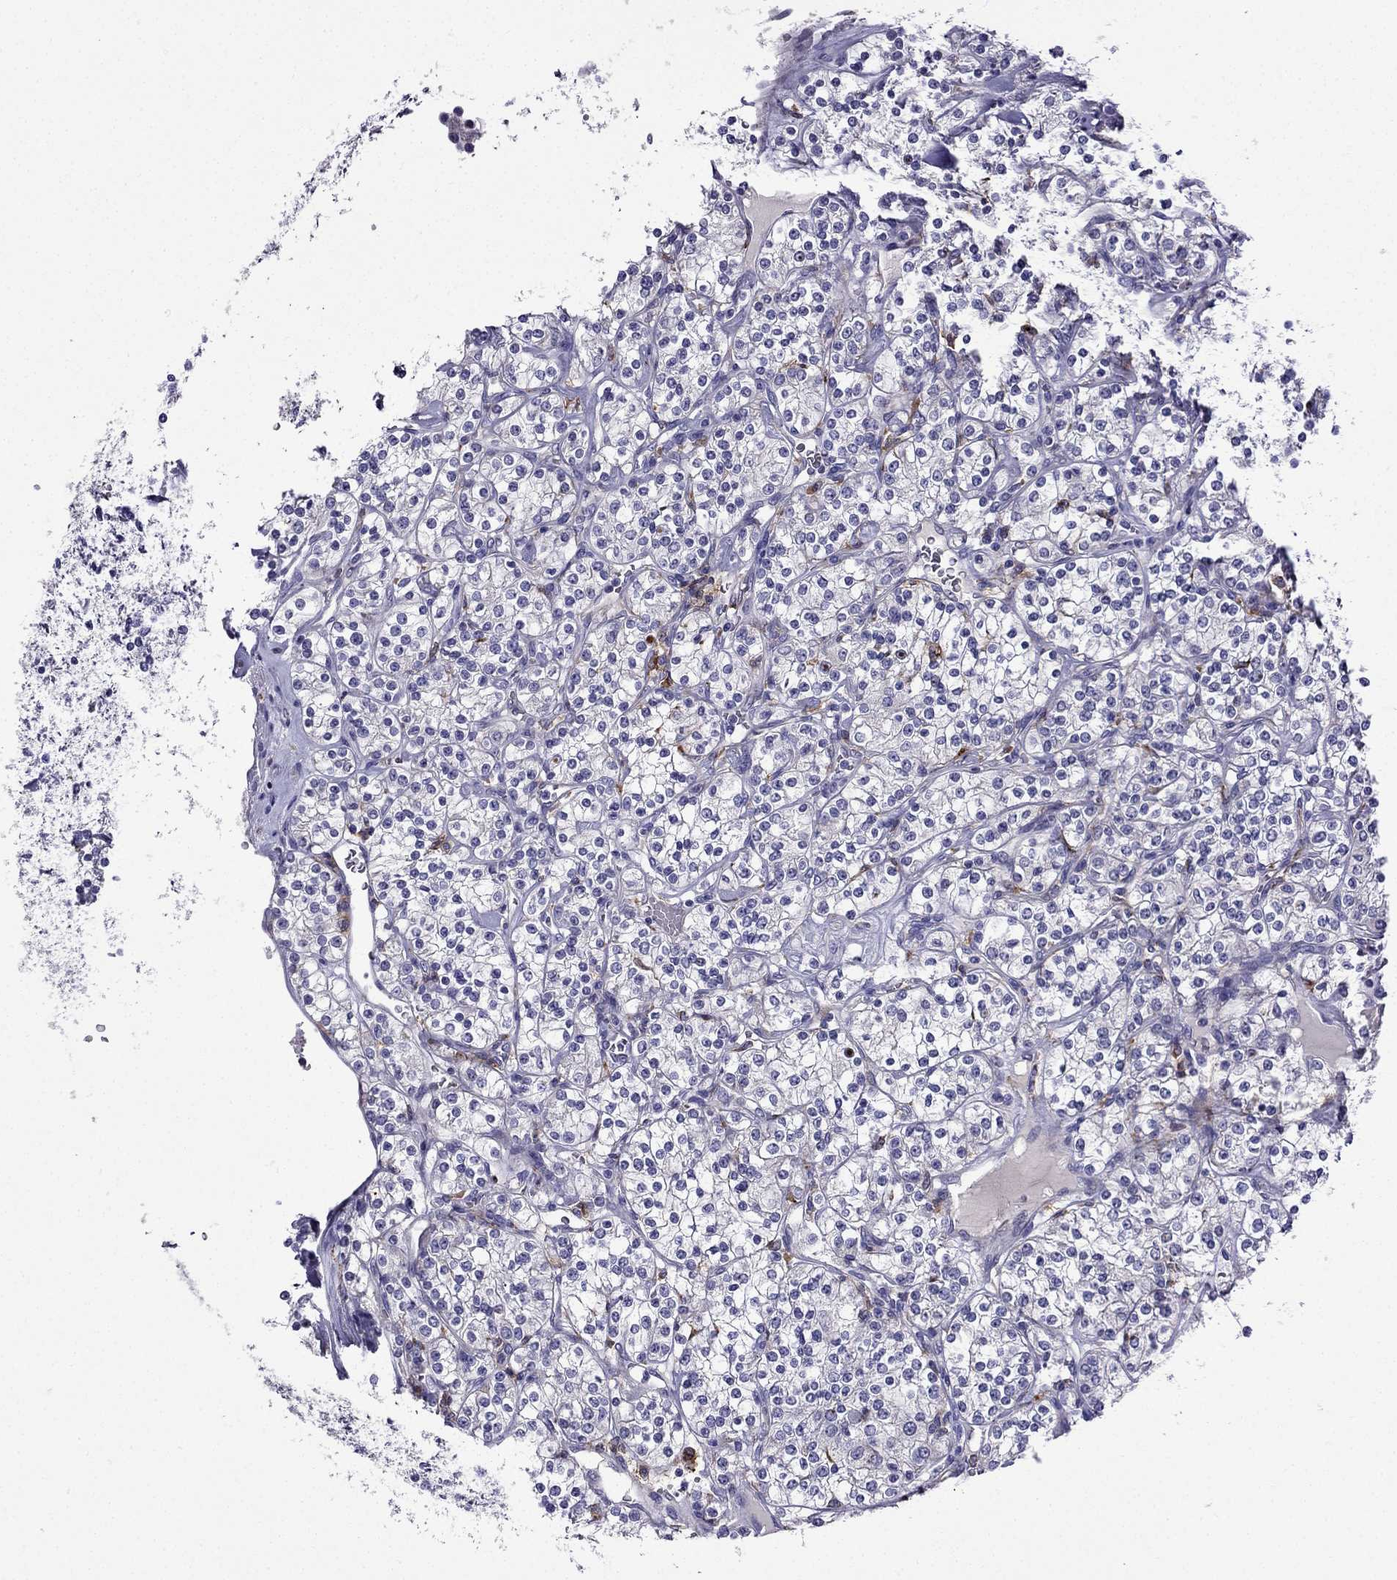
{"staining": {"intensity": "negative", "quantity": "none", "location": "none"}, "tissue": "renal cancer", "cell_type": "Tumor cells", "image_type": "cancer", "snomed": [{"axis": "morphology", "description": "Adenocarcinoma, NOS"}, {"axis": "topography", "description": "Kidney"}], "caption": "Micrograph shows no protein positivity in tumor cells of renal cancer tissue.", "gene": "TSSK4", "patient": {"sex": "male", "age": 77}}